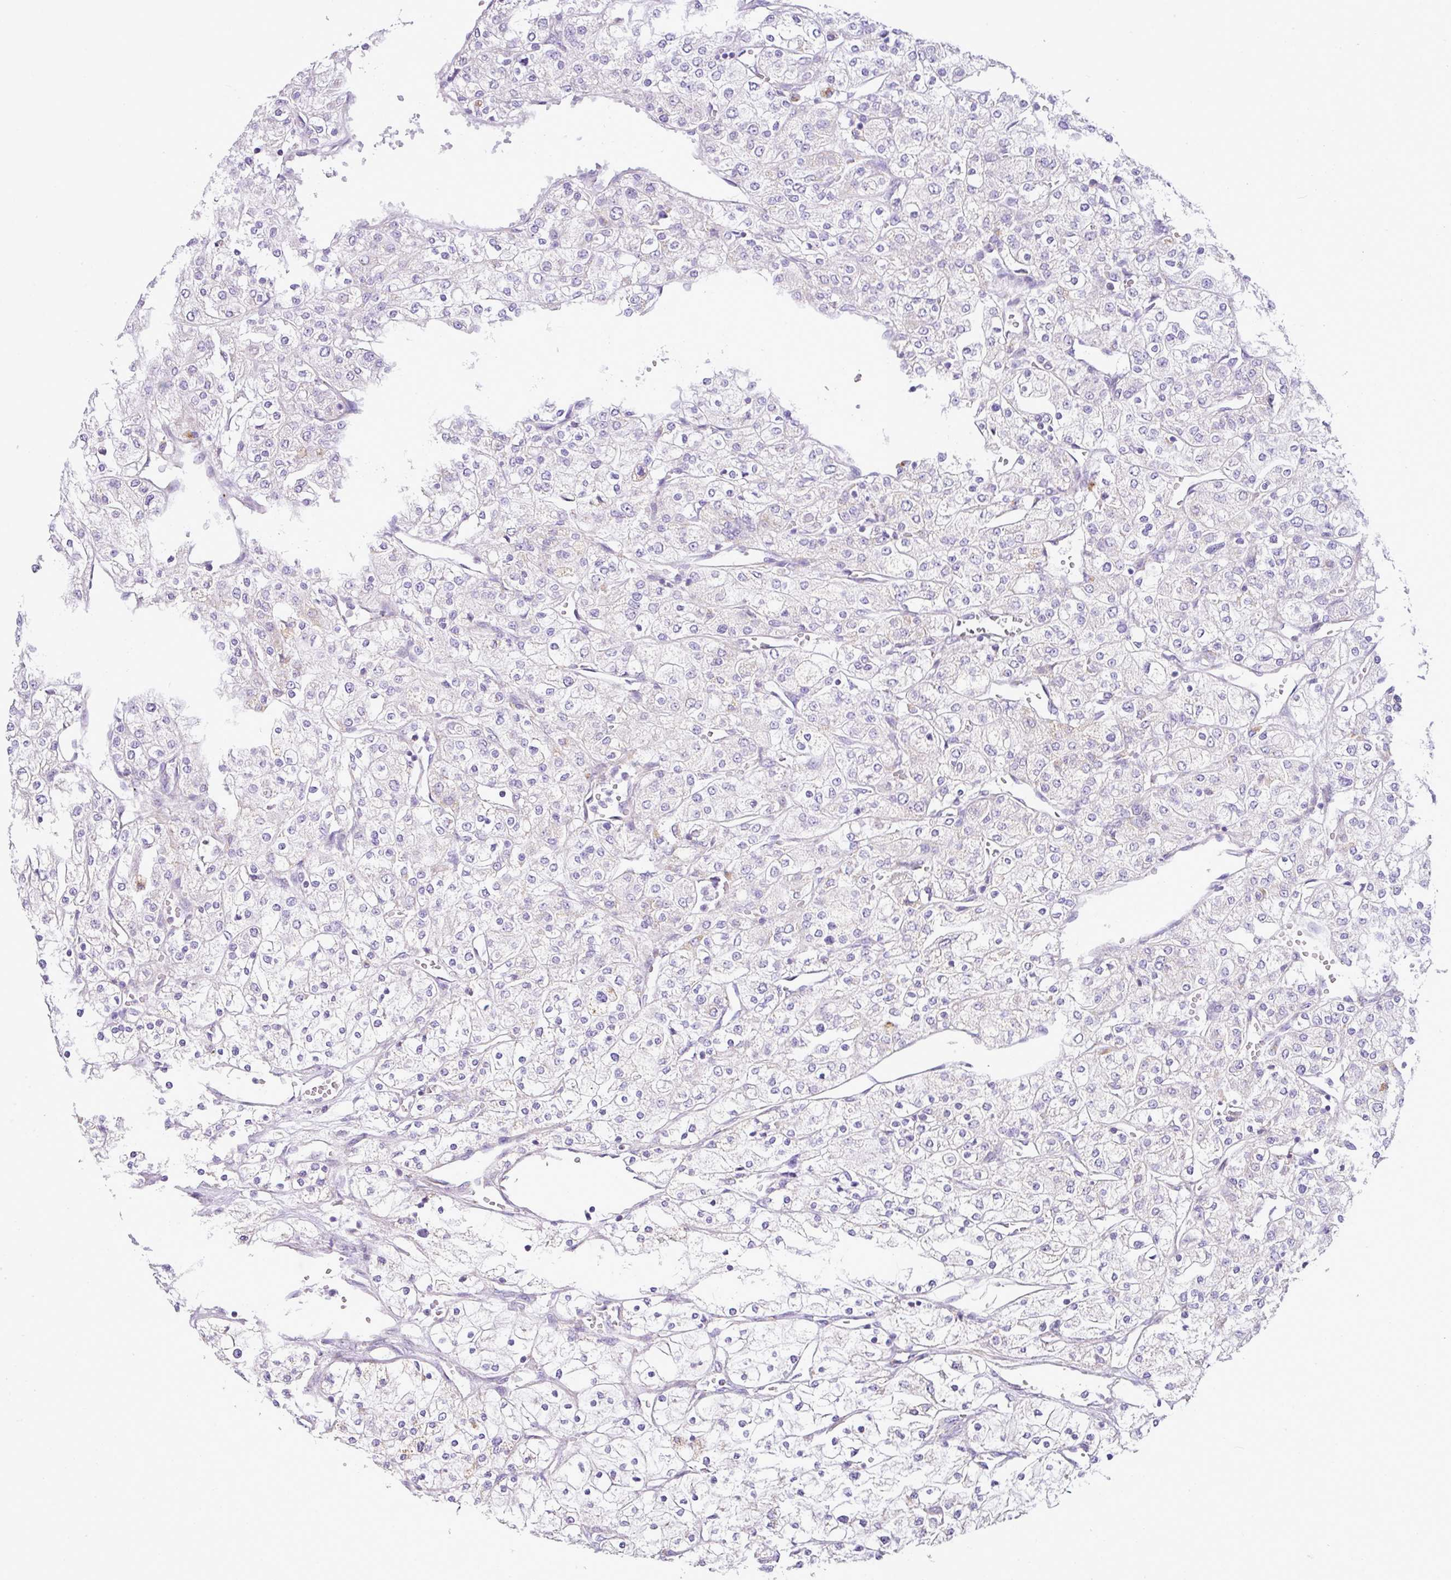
{"staining": {"intensity": "negative", "quantity": "none", "location": "none"}, "tissue": "renal cancer", "cell_type": "Tumor cells", "image_type": "cancer", "snomed": [{"axis": "morphology", "description": "Adenocarcinoma, NOS"}, {"axis": "topography", "description": "Kidney"}], "caption": "This image is of renal adenocarcinoma stained with immunohistochemistry to label a protein in brown with the nuclei are counter-stained blue. There is no staining in tumor cells.", "gene": "PGAP4", "patient": {"sex": "male", "age": 80}}